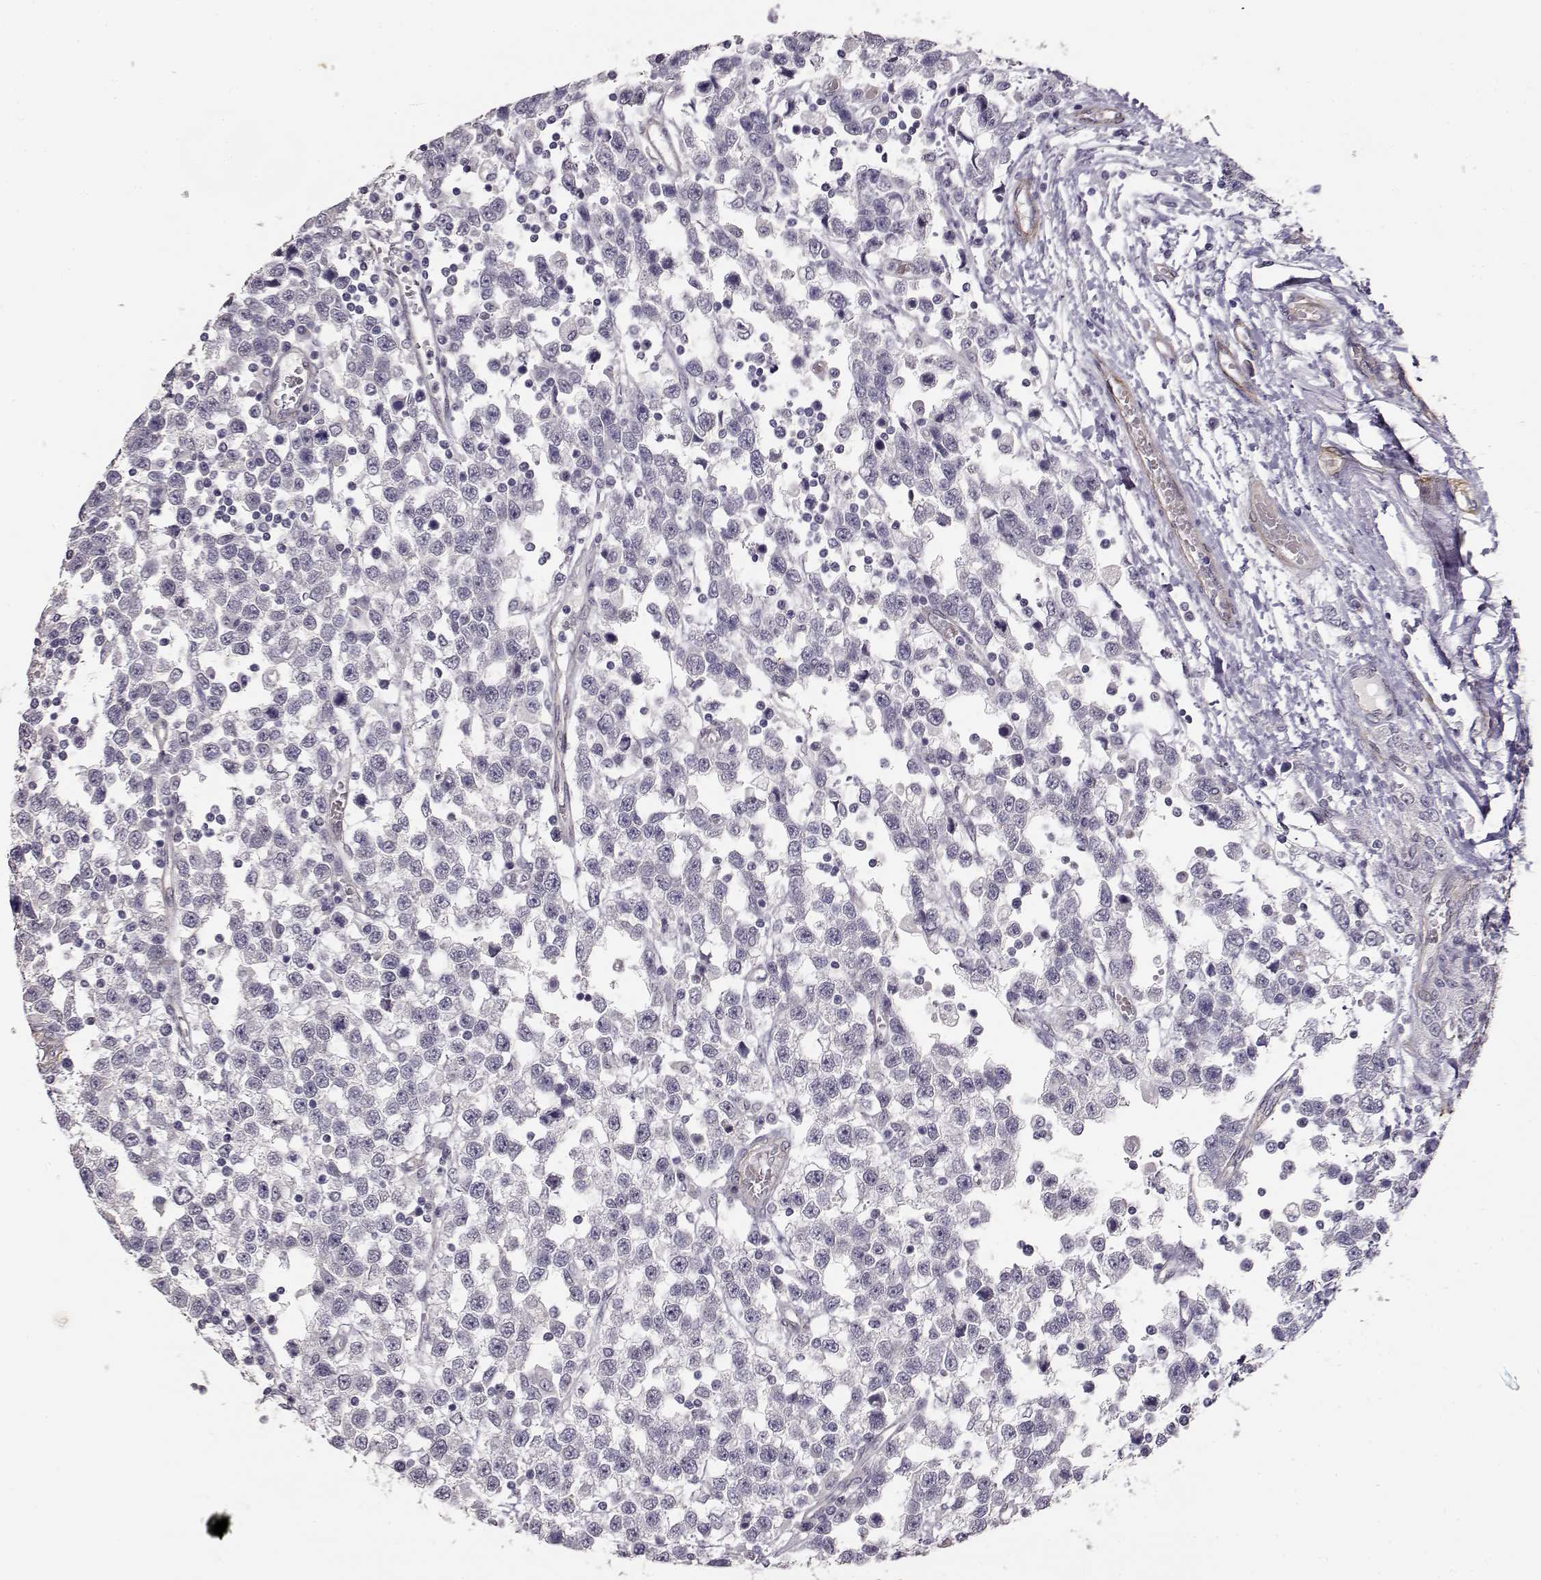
{"staining": {"intensity": "negative", "quantity": "none", "location": "none"}, "tissue": "testis cancer", "cell_type": "Tumor cells", "image_type": "cancer", "snomed": [{"axis": "morphology", "description": "Seminoma, NOS"}, {"axis": "topography", "description": "Testis"}], "caption": "This is an immunohistochemistry (IHC) image of testis cancer. There is no staining in tumor cells.", "gene": "LAMA5", "patient": {"sex": "male", "age": 34}}